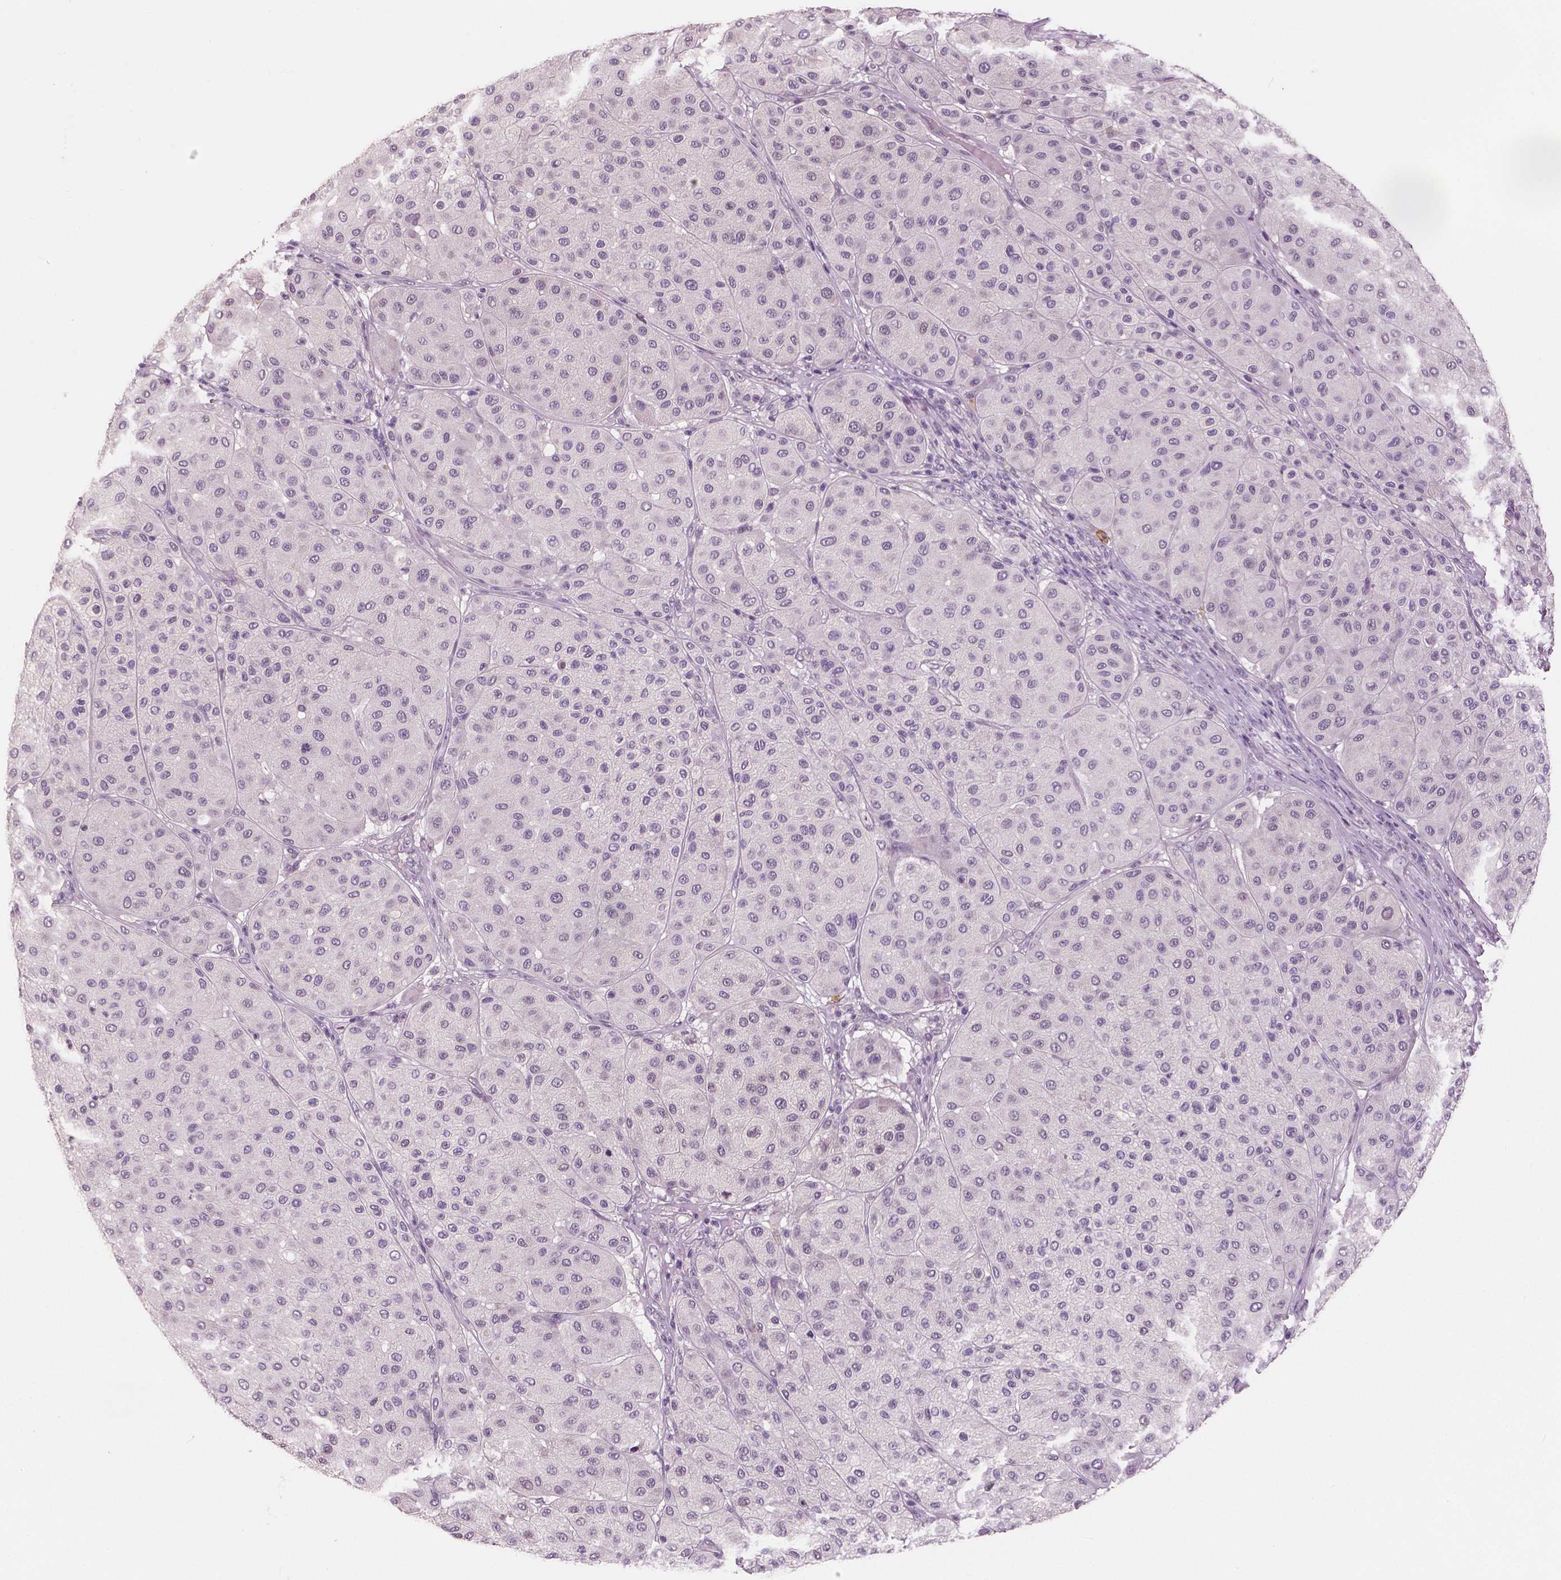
{"staining": {"intensity": "negative", "quantity": "none", "location": "none"}, "tissue": "melanoma", "cell_type": "Tumor cells", "image_type": "cancer", "snomed": [{"axis": "morphology", "description": "Malignant melanoma, Metastatic site"}, {"axis": "topography", "description": "Smooth muscle"}], "caption": "IHC photomicrograph of neoplastic tissue: human melanoma stained with DAB displays no significant protein positivity in tumor cells.", "gene": "KIT", "patient": {"sex": "male", "age": 41}}